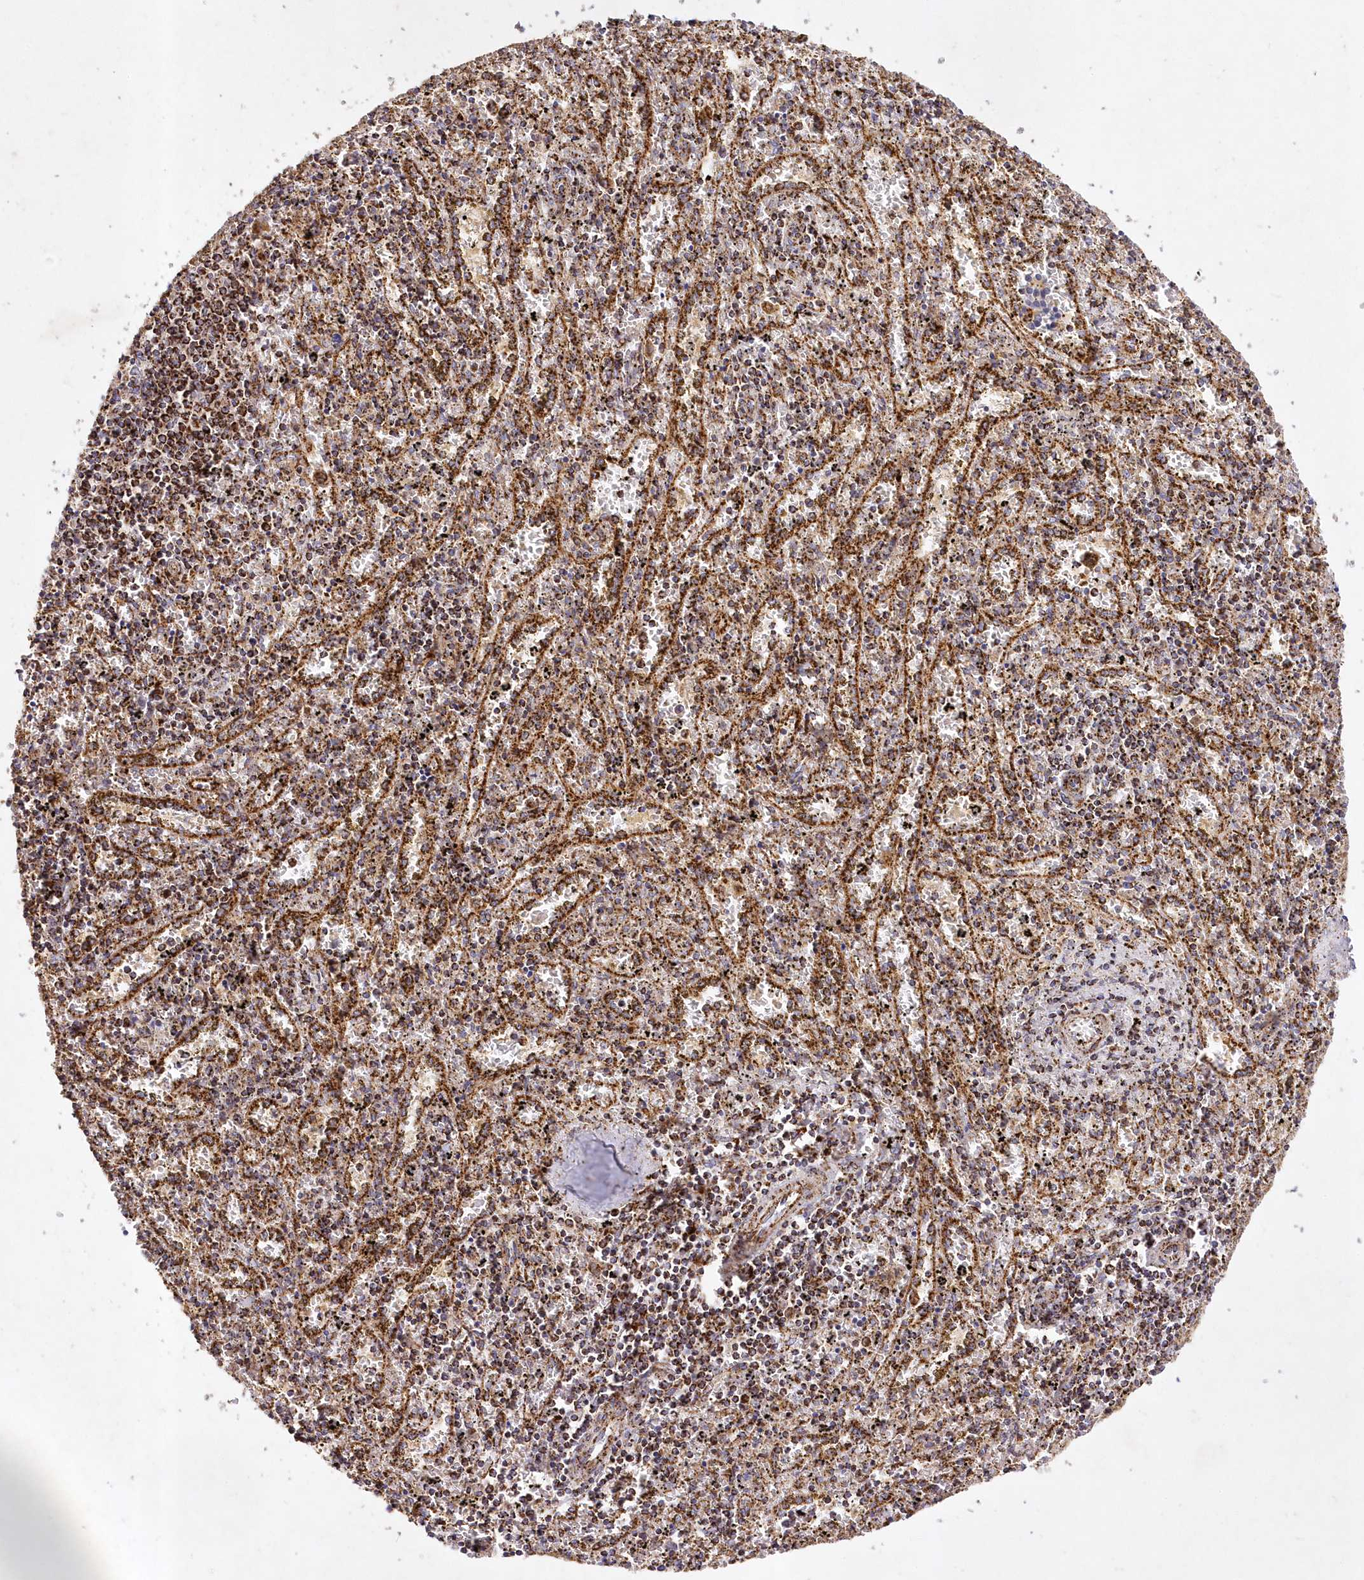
{"staining": {"intensity": "strong", "quantity": ">75%", "location": "cytoplasmic/membranous"}, "tissue": "spleen", "cell_type": "Cells in red pulp", "image_type": "normal", "snomed": [{"axis": "morphology", "description": "Normal tissue, NOS"}, {"axis": "topography", "description": "Spleen"}], "caption": "A brown stain highlights strong cytoplasmic/membranous staining of a protein in cells in red pulp of benign spleen.", "gene": "ASNSD1", "patient": {"sex": "male", "age": 11}}